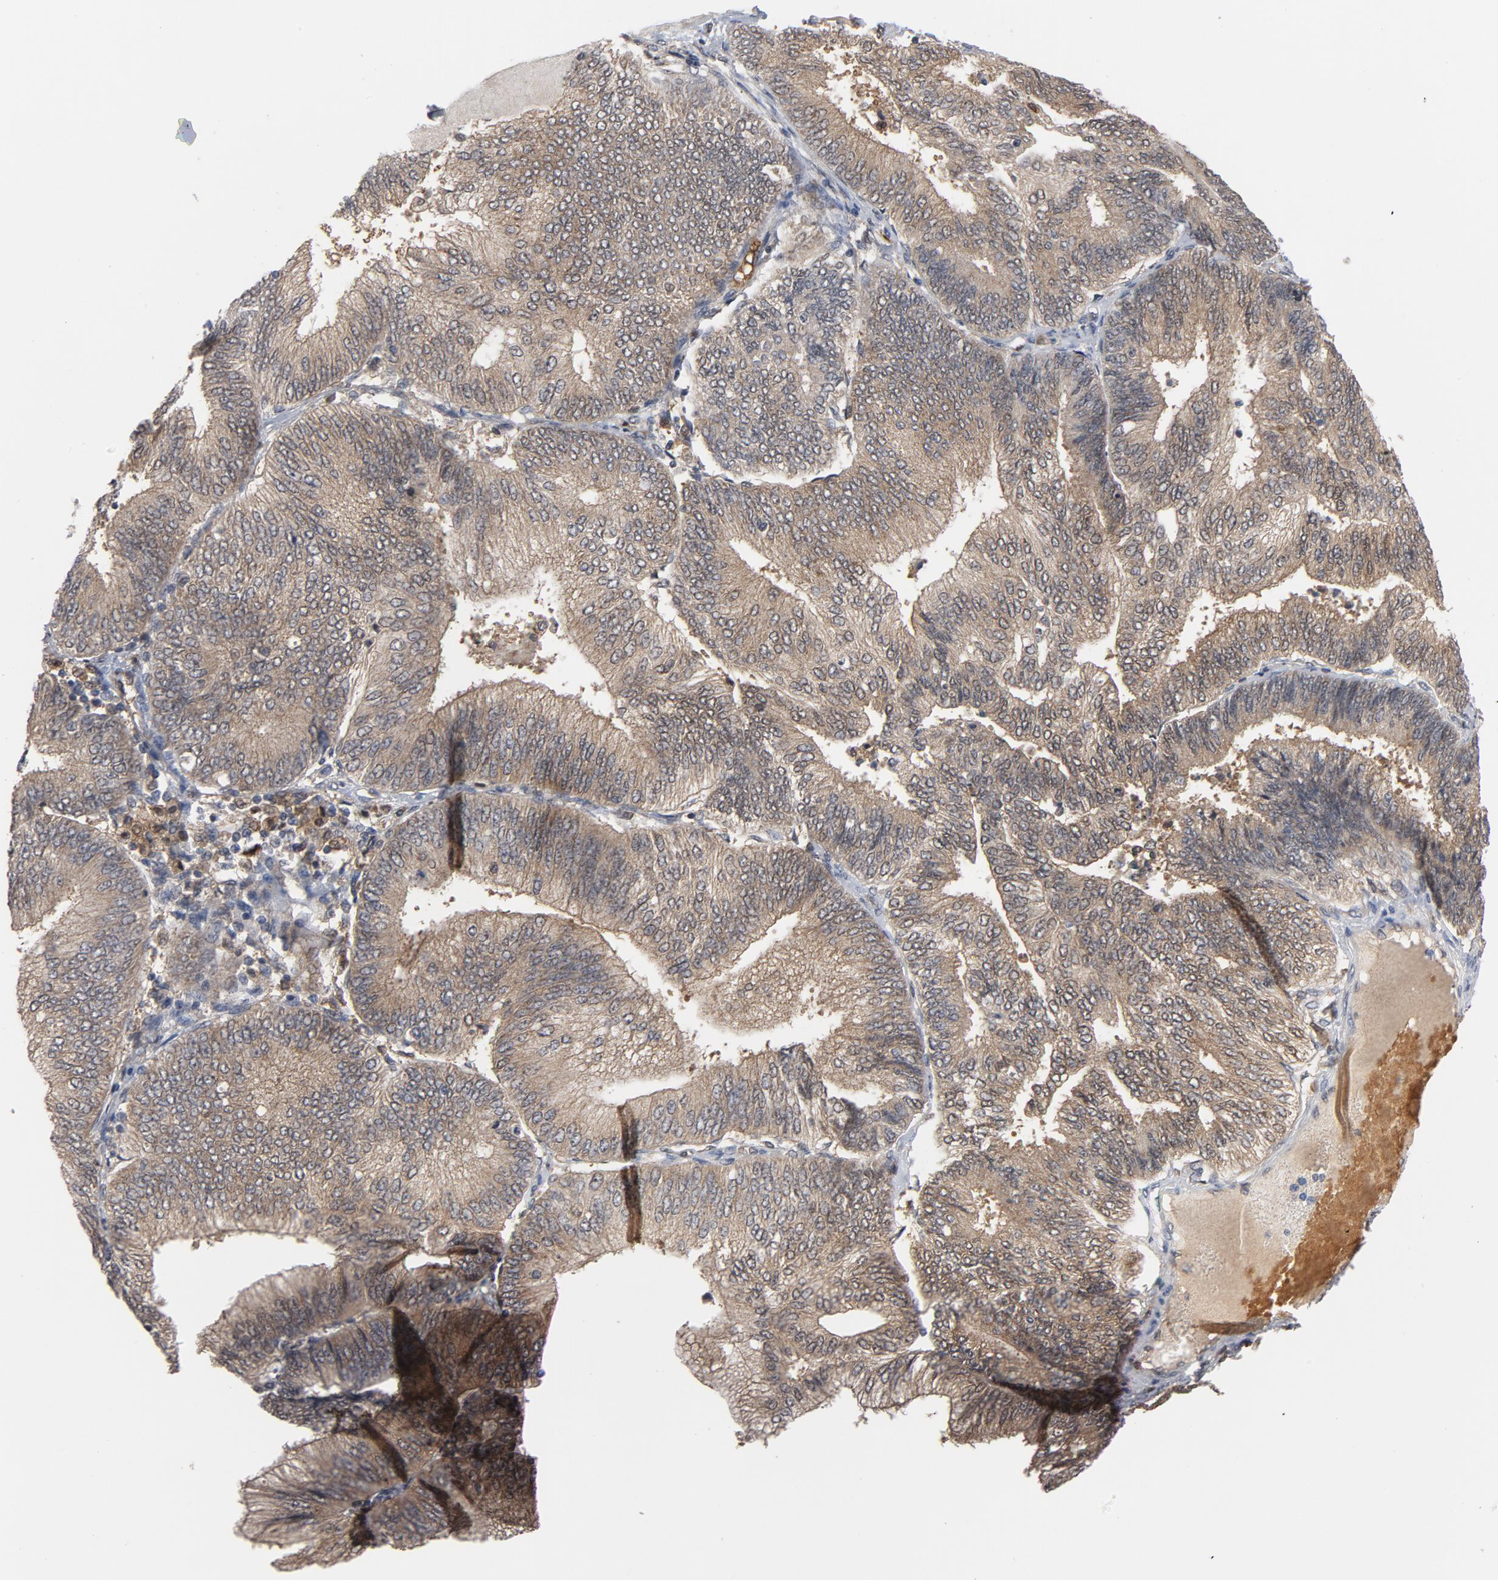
{"staining": {"intensity": "weak", "quantity": ">75%", "location": "cytoplasmic/membranous"}, "tissue": "endometrial cancer", "cell_type": "Tumor cells", "image_type": "cancer", "snomed": [{"axis": "morphology", "description": "Adenocarcinoma, NOS"}, {"axis": "topography", "description": "Endometrium"}], "caption": "Immunohistochemical staining of adenocarcinoma (endometrial) displays low levels of weak cytoplasmic/membranous positivity in approximately >75% of tumor cells.", "gene": "PRDX1", "patient": {"sex": "female", "age": 55}}